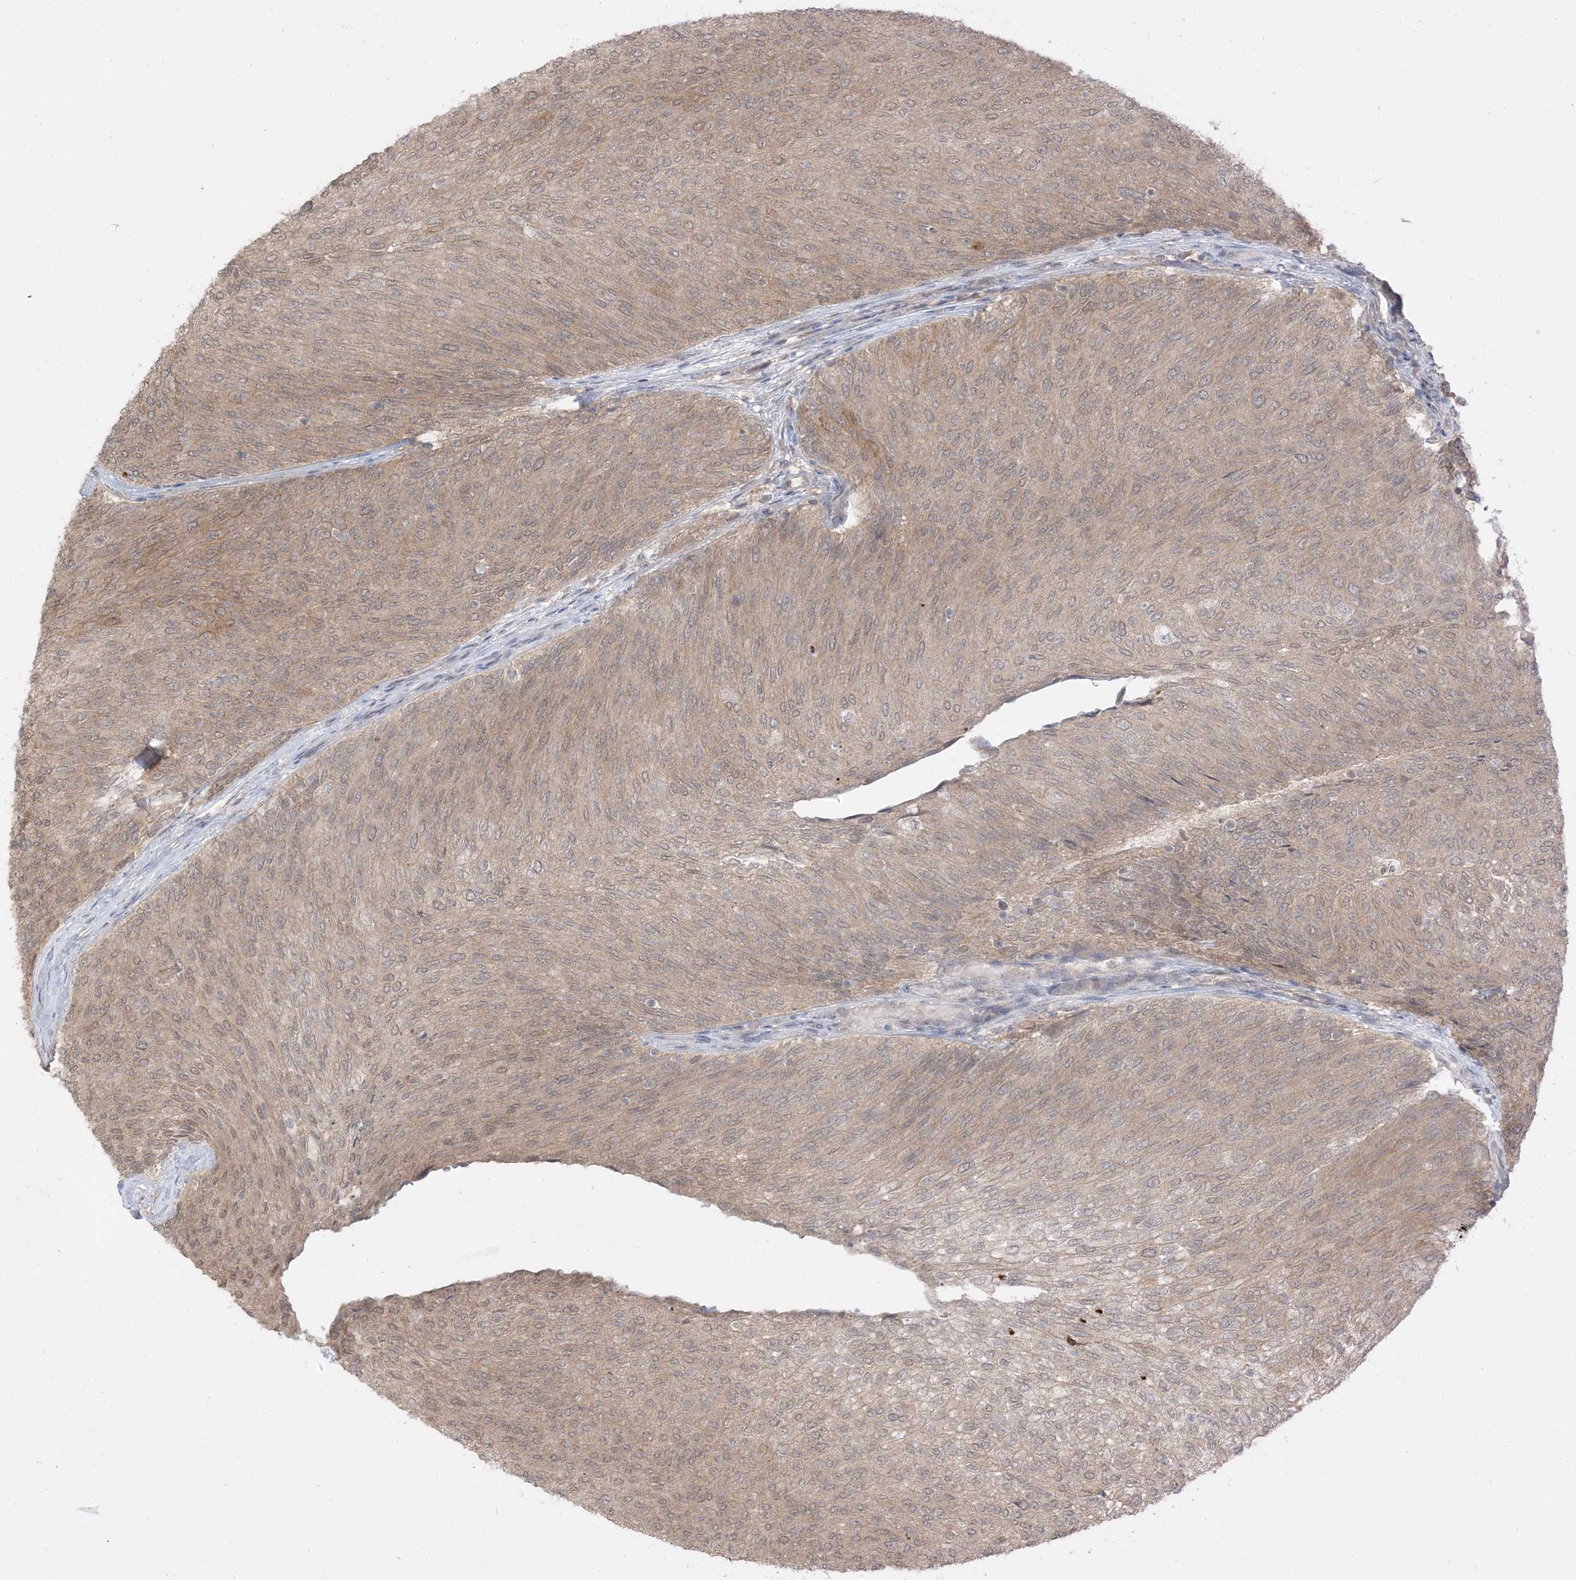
{"staining": {"intensity": "weak", "quantity": "25%-75%", "location": "cytoplasmic/membranous"}, "tissue": "urothelial cancer", "cell_type": "Tumor cells", "image_type": "cancer", "snomed": [{"axis": "morphology", "description": "Urothelial carcinoma, Low grade"}, {"axis": "topography", "description": "Urinary bladder"}], "caption": "Protein staining of urothelial carcinoma (low-grade) tissue displays weak cytoplasmic/membranous expression in approximately 25%-75% of tumor cells.", "gene": "TBCC", "patient": {"sex": "female", "age": 79}}